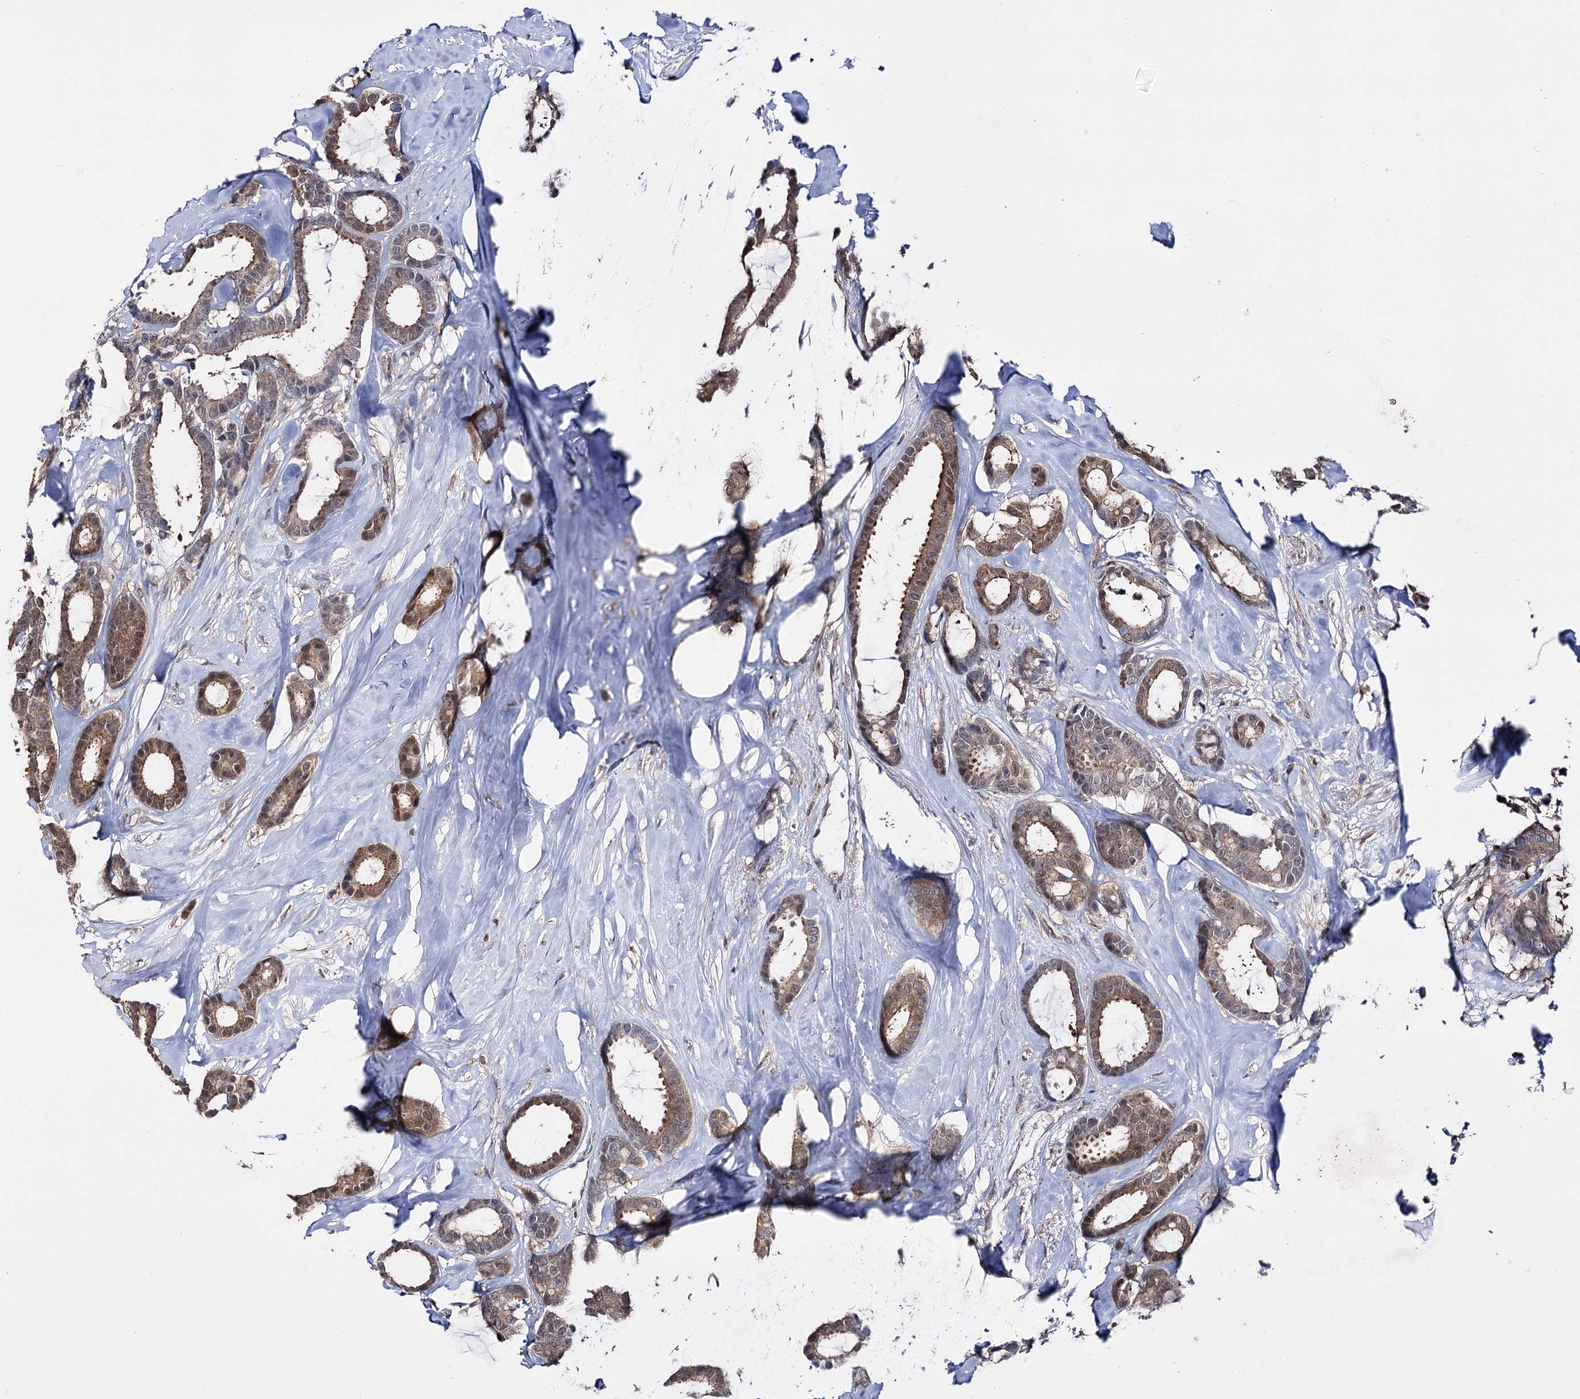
{"staining": {"intensity": "moderate", "quantity": ">75%", "location": "cytoplasmic/membranous,nuclear"}, "tissue": "breast cancer", "cell_type": "Tumor cells", "image_type": "cancer", "snomed": [{"axis": "morphology", "description": "Duct carcinoma"}, {"axis": "topography", "description": "Breast"}], "caption": "Human breast cancer stained with a brown dye exhibits moderate cytoplasmic/membranous and nuclear positive positivity in approximately >75% of tumor cells.", "gene": "PTER", "patient": {"sex": "female", "age": 87}}